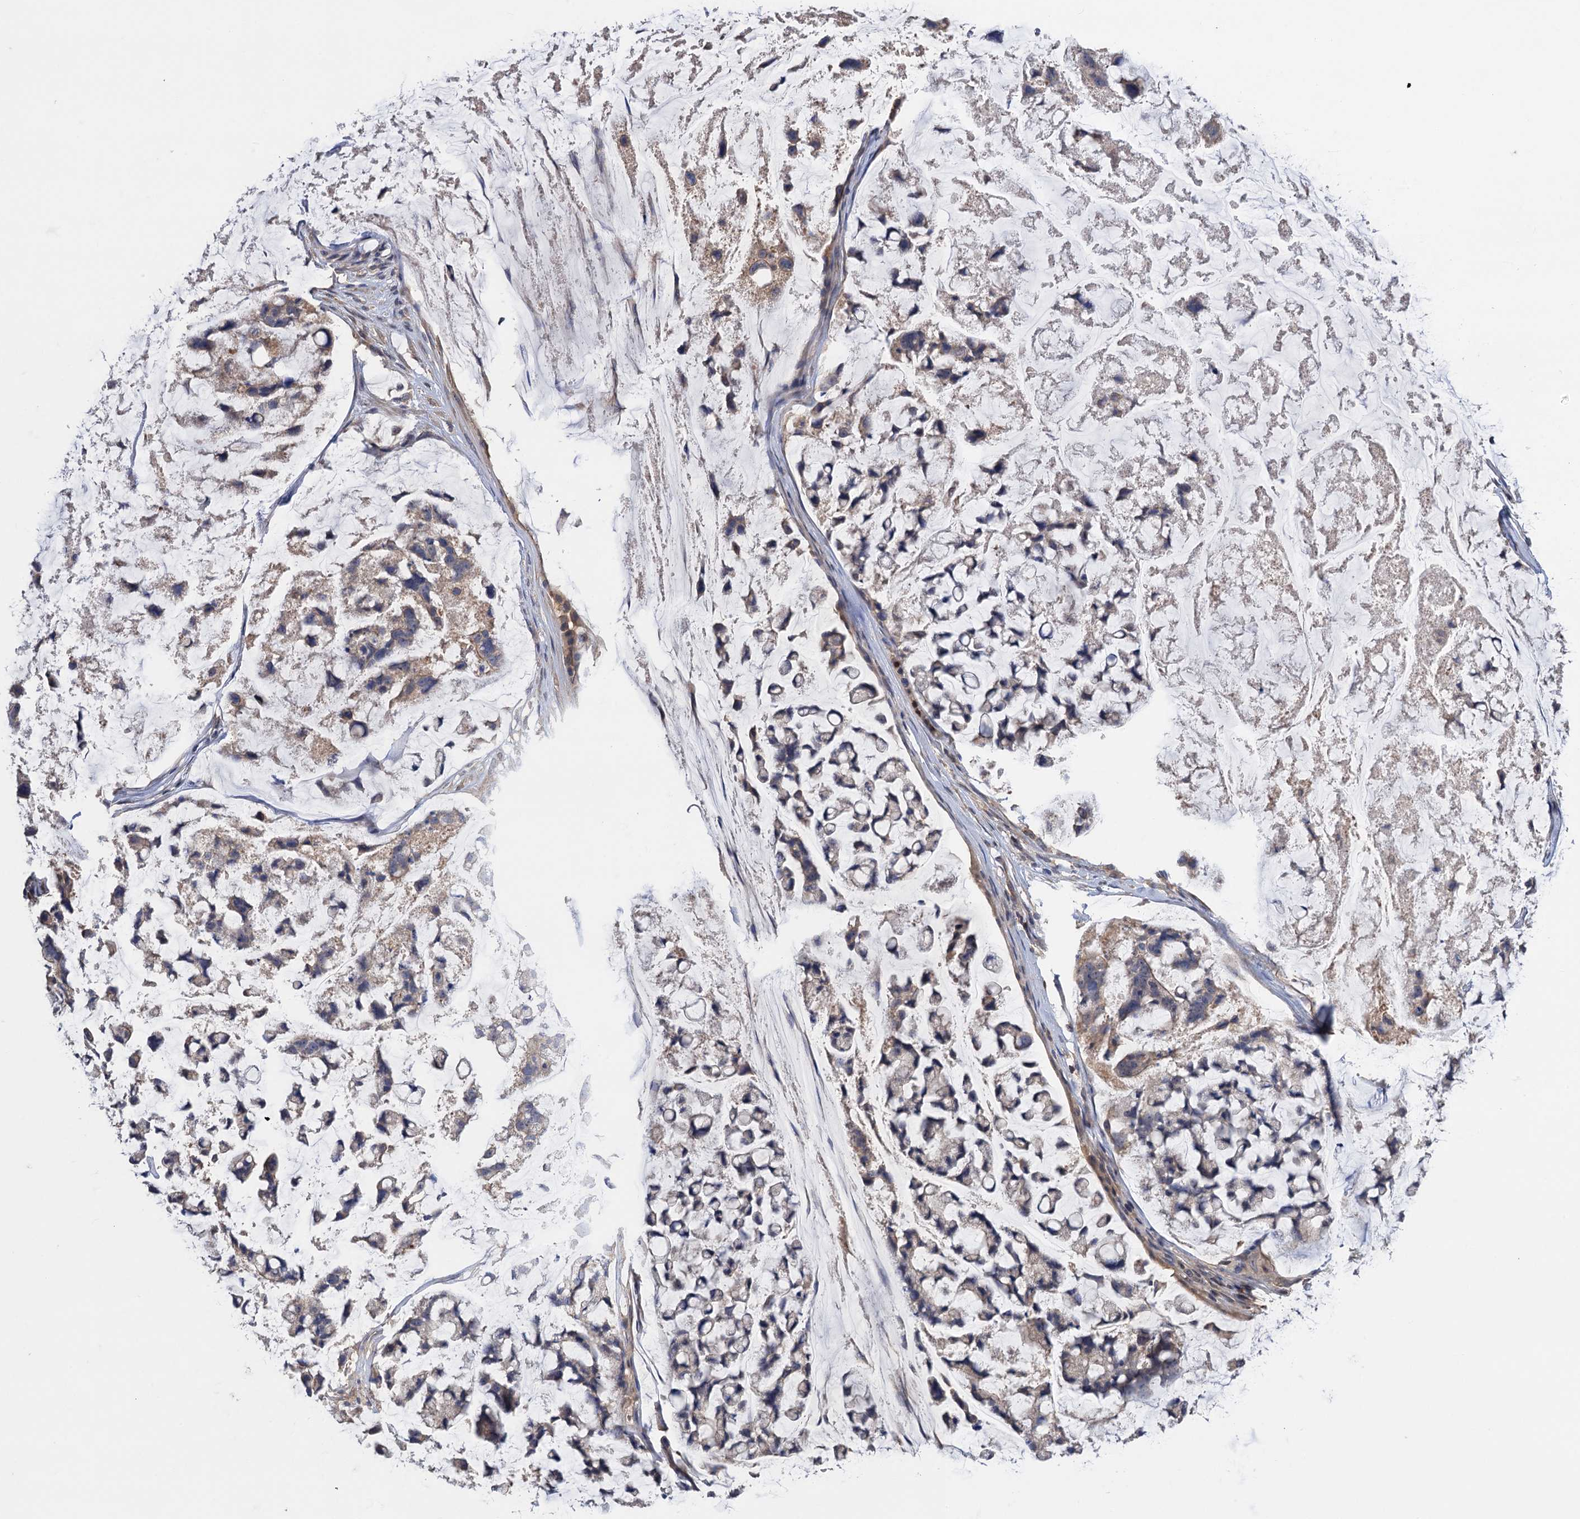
{"staining": {"intensity": "weak", "quantity": "25%-75%", "location": "cytoplasmic/membranous"}, "tissue": "stomach cancer", "cell_type": "Tumor cells", "image_type": "cancer", "snomed": [{"axis": "morphology", "description": "Adenocarcinoma, NOS"}, {"axis": "topography", "description": "Stomach, lower"}], "caption": "The immunohistochemical stain shows weak cytoplasmic/membranous expression in tumor cells of stomach adenocarcinoma tissue.", "gene": "DGKA", "patient": {"sex": "male", "age": 67}}